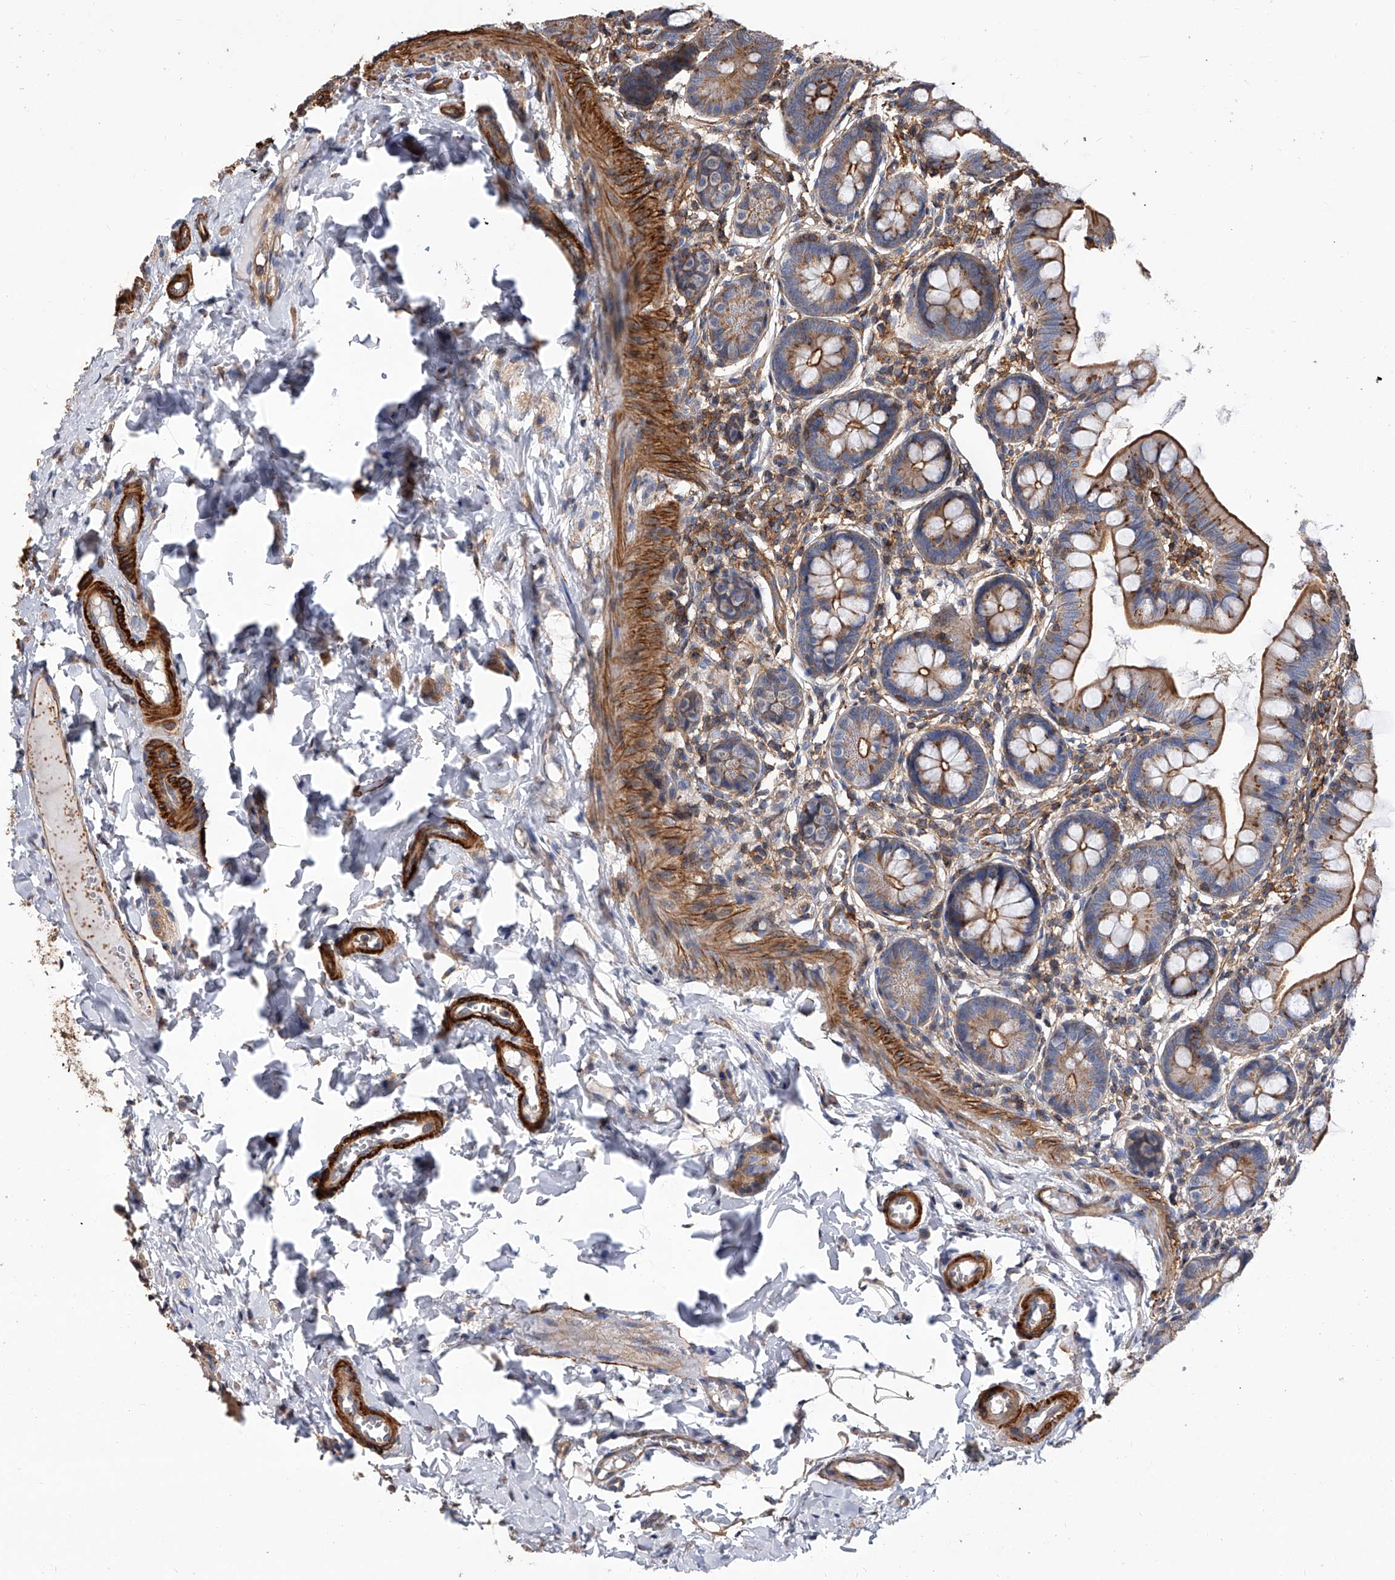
{"staining": {"intensity": "moderate", "quantity": ">75%", "location": "cytoplasmic/membranous"}, "tissue": "small intestine", "cell_type": "Glandular cells", "image_type": "normal", "snomed": [{"axis": "morphology", "description": "Normal tissue, NOS"}, {"axis": "topography", "description": "Small intestine"}], "caption": "A medium amount of moderate cytoplasmic/membranous expression is identified in approximately >75% of glandular cells in unremarkable small intestine.", "gene": "PISD", "patient": {"sex": "male", "age": 7}}